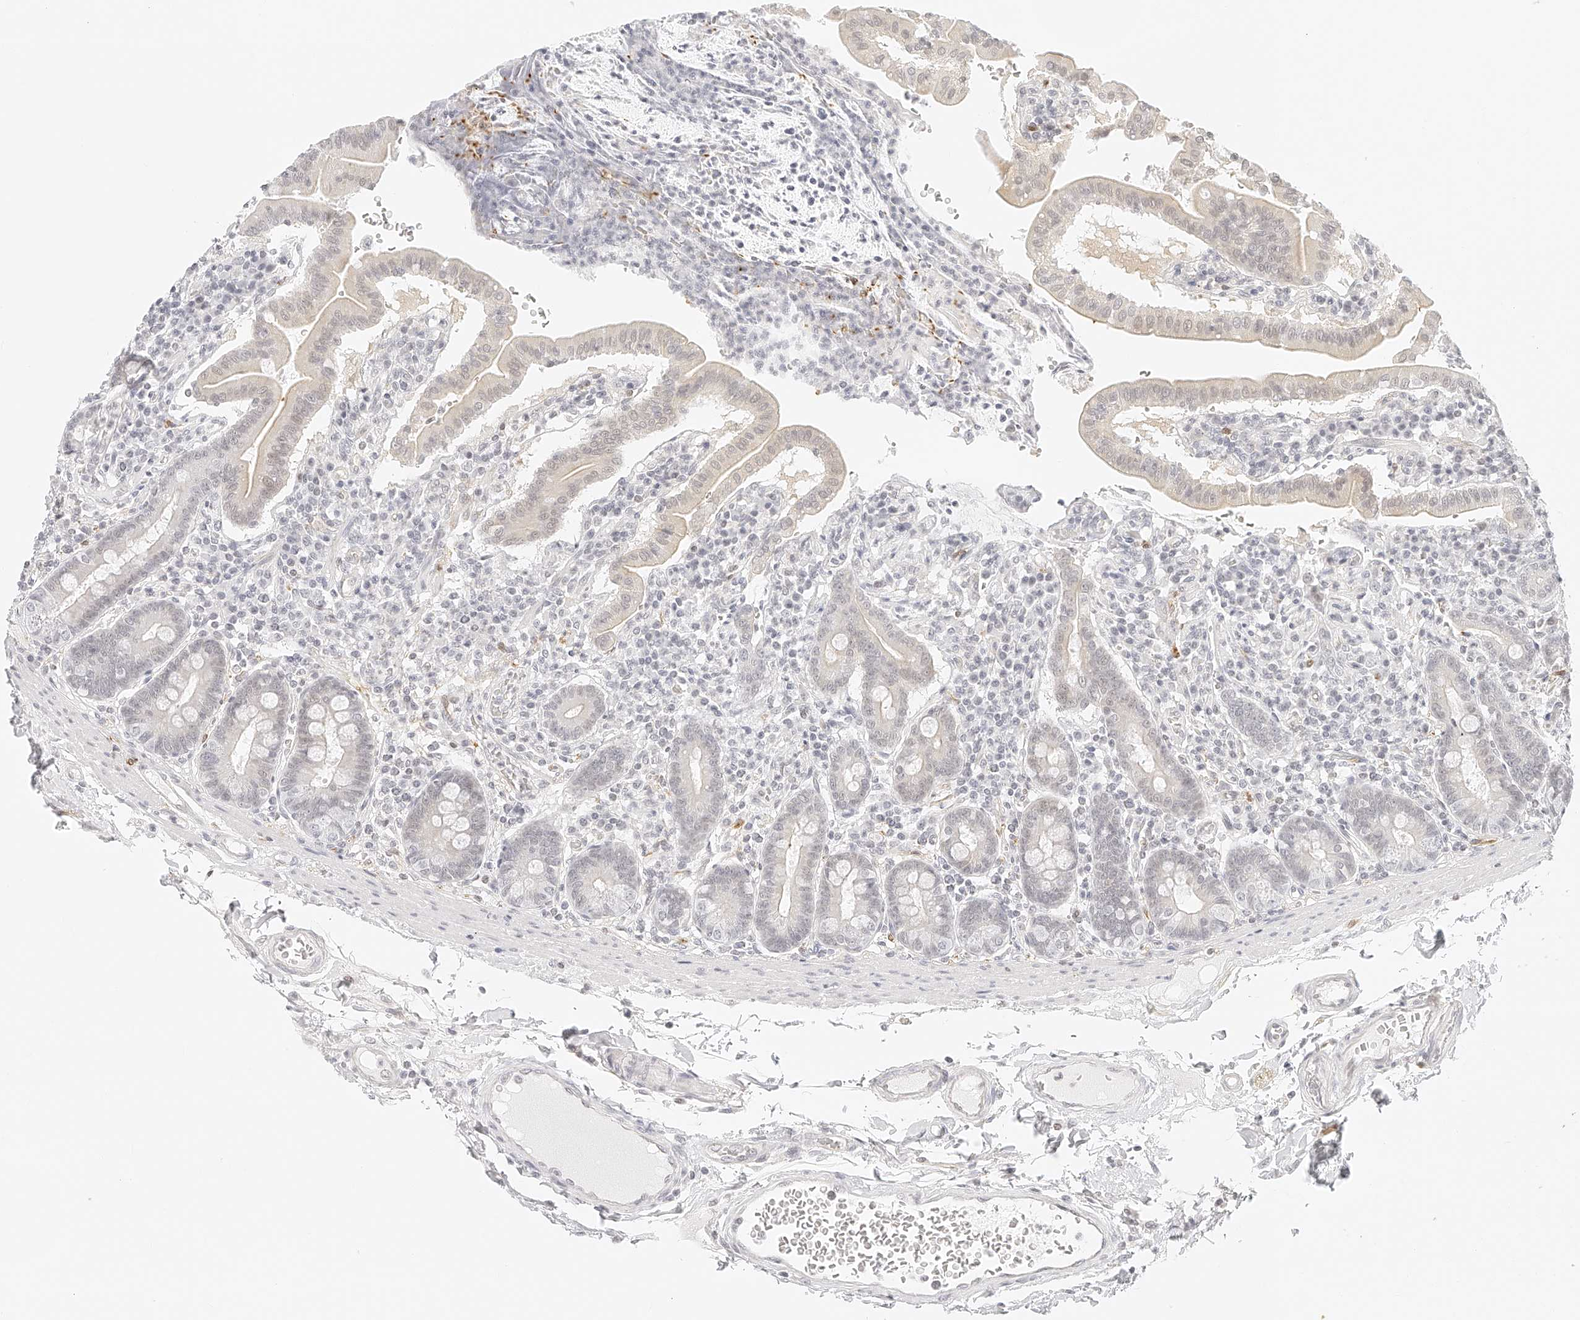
{"staining": {"intensity": "weak", "quantity": "25%-75%", "location": "cytoplasmic/membranous"}, "tissue": "duodenum", "cell_type": "Glandular cells", "image_type": "normal", "snomed": [{"axis": "morphology", "description": "Normal tissue, NOS"}, {"axis": "morphology", "description": "Adenocarcinoma, NOS"}, {"axis": "topography", "description": "Pancreas"}, {"axis": "topography", "description": "Duodenum"}], "caption": "IHC photomicrograph of normal duodenum: duodenum stained using immunohistochemistry reveals low levels of weak protein expression localized specifically in the cytoplasmic/membranous of glandular cells, appearing as a cytoplasmic/membranous brown color.", "gene": "ZFP69", "patient": {"sex": "male", "age": 50}}